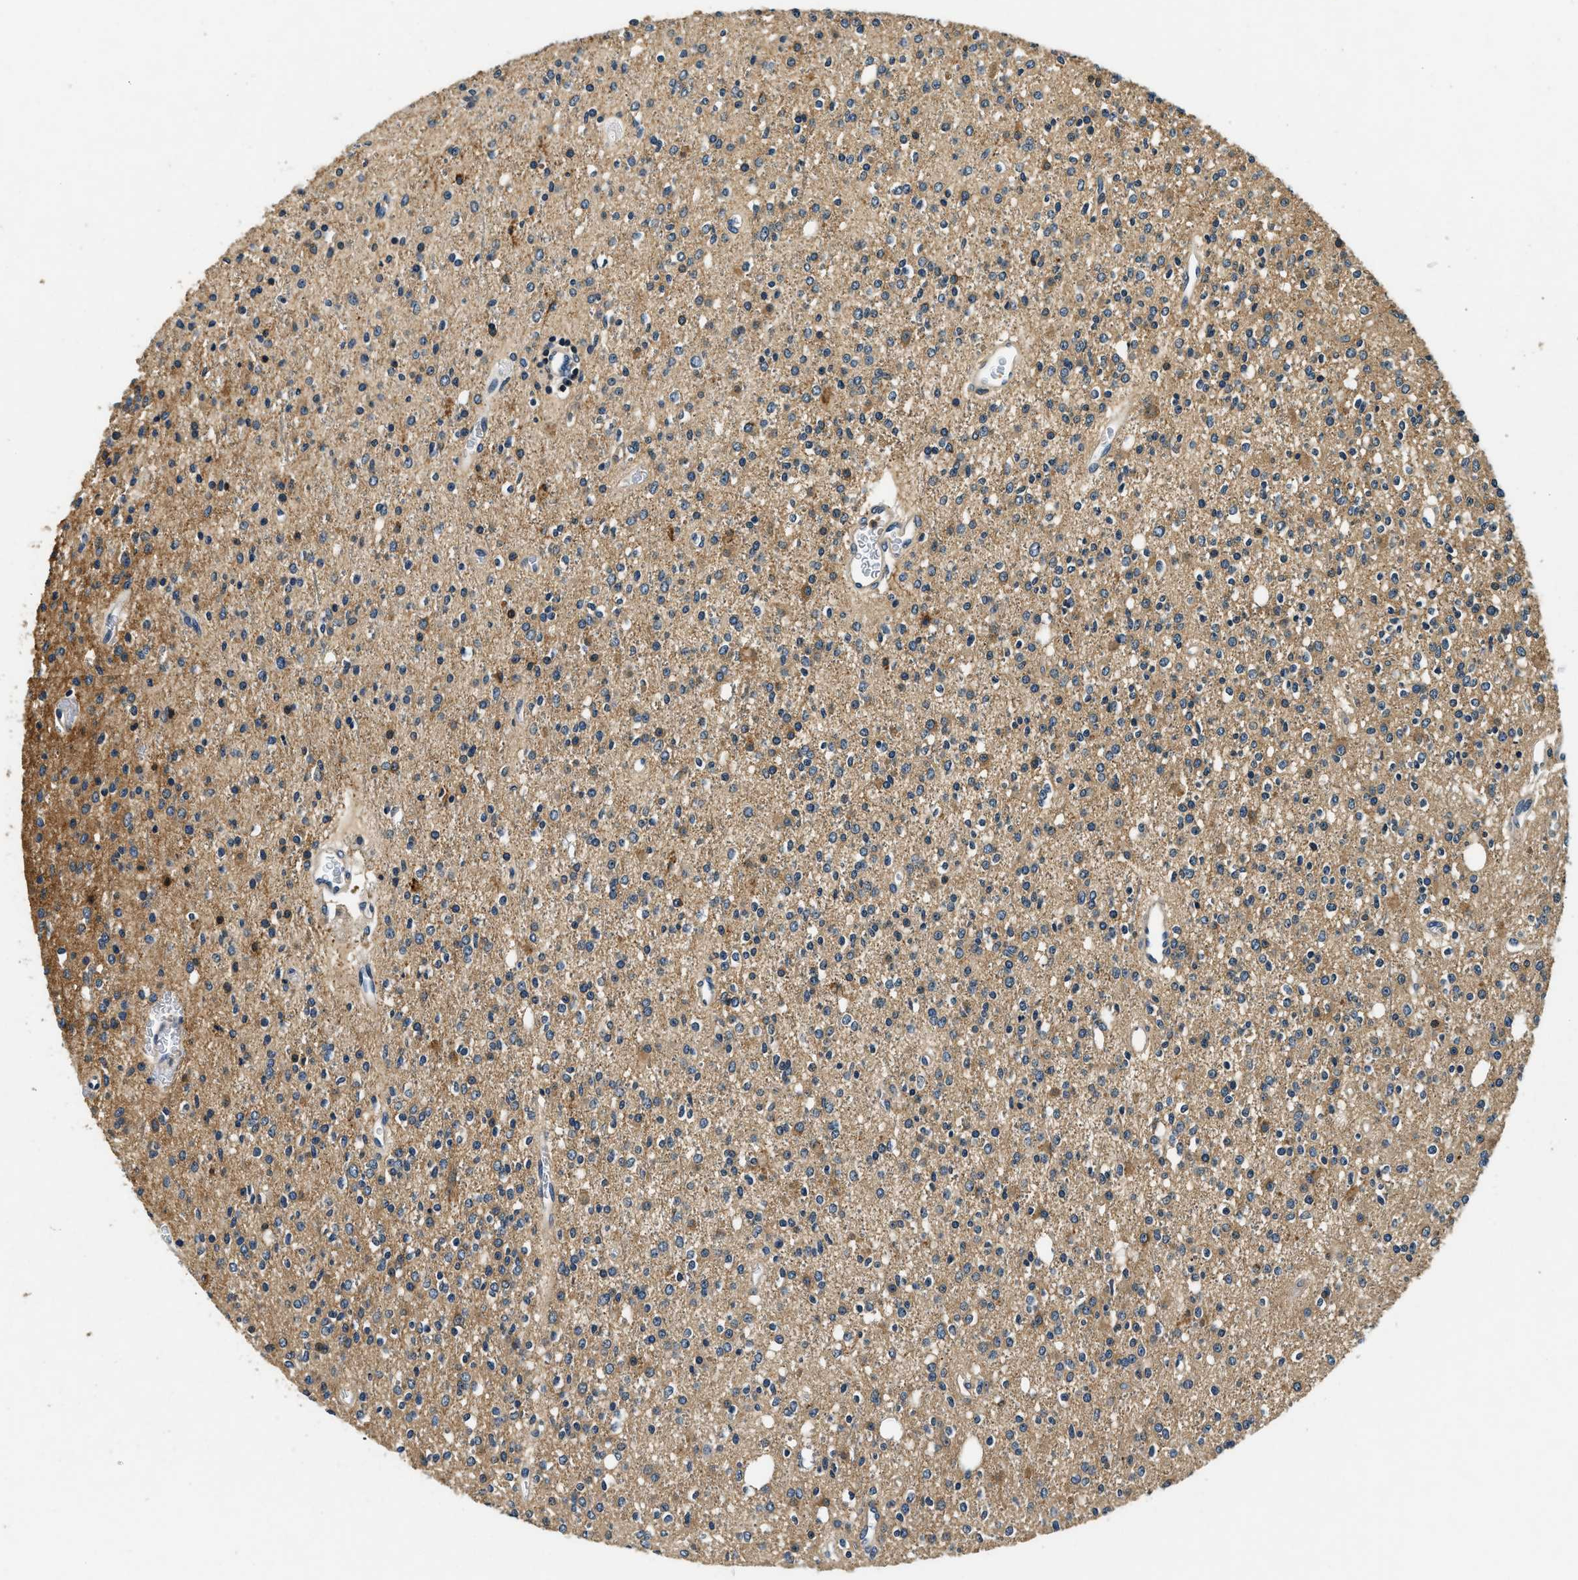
{"staining": {"intensity": "moderate", "quantity": ">75%", "location": "cytoplasmic/membranous"}, "tissue": "glioma", "cell_type": "Tumor cells", "image_type": "cancer", "snomed": [{"axis": "morphology", "description": "Glioma, malignant, High grade"}, {"axis": "topography", "description": "Brain"}], "caption": "IHC micrograph of human malignant high-grade glioma stained for a protein (brown), which demonstrates medium levels of moderate cytoplasmic/membranous expression in about >75% of tumor cells.", "gene": "RESF1", "patient": {"sex": "male", "age": 34}}